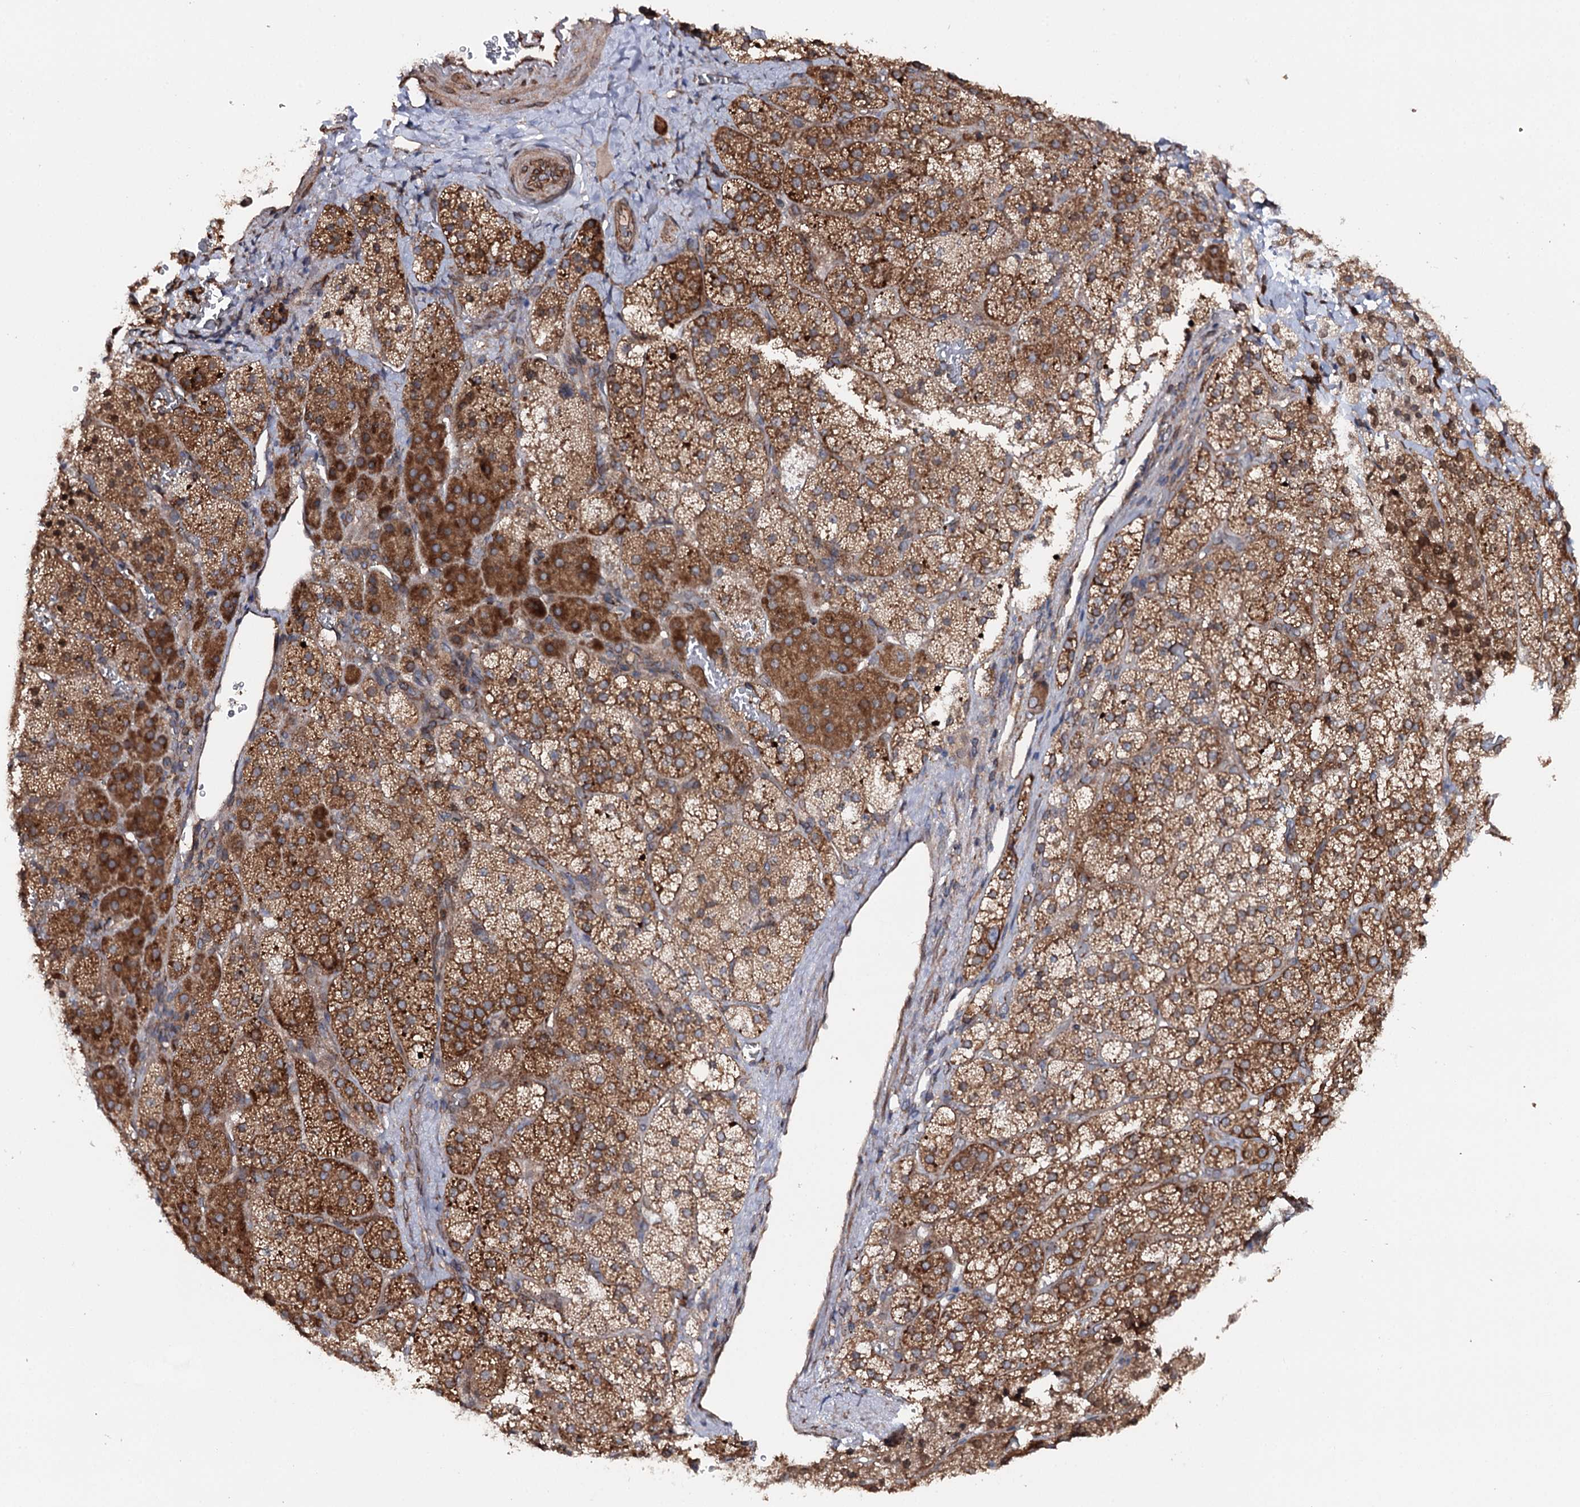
{"staining": {"intensity": "moderate", "quantity": "25%-75%", "location": "cytoplasmic/membranous"}, "tissue": "adrenal gland", "cell_type": "Glandular cells", "image_type": "normal", "snomed": [{"axis": "morphology", "description": "Normal tissue, NOS"}, {"axis": "topography", "description": "Adrenal gland"}], "caption": "Brown immunohistochemical staining in unremarkable human adrenal gland demonstrates moderate cytoplasmic/membranous positivity in about 25%-75% of glandular cells.", "gene": "FGFR1OP2", "patient": {"sex": "female", "age": 44}}